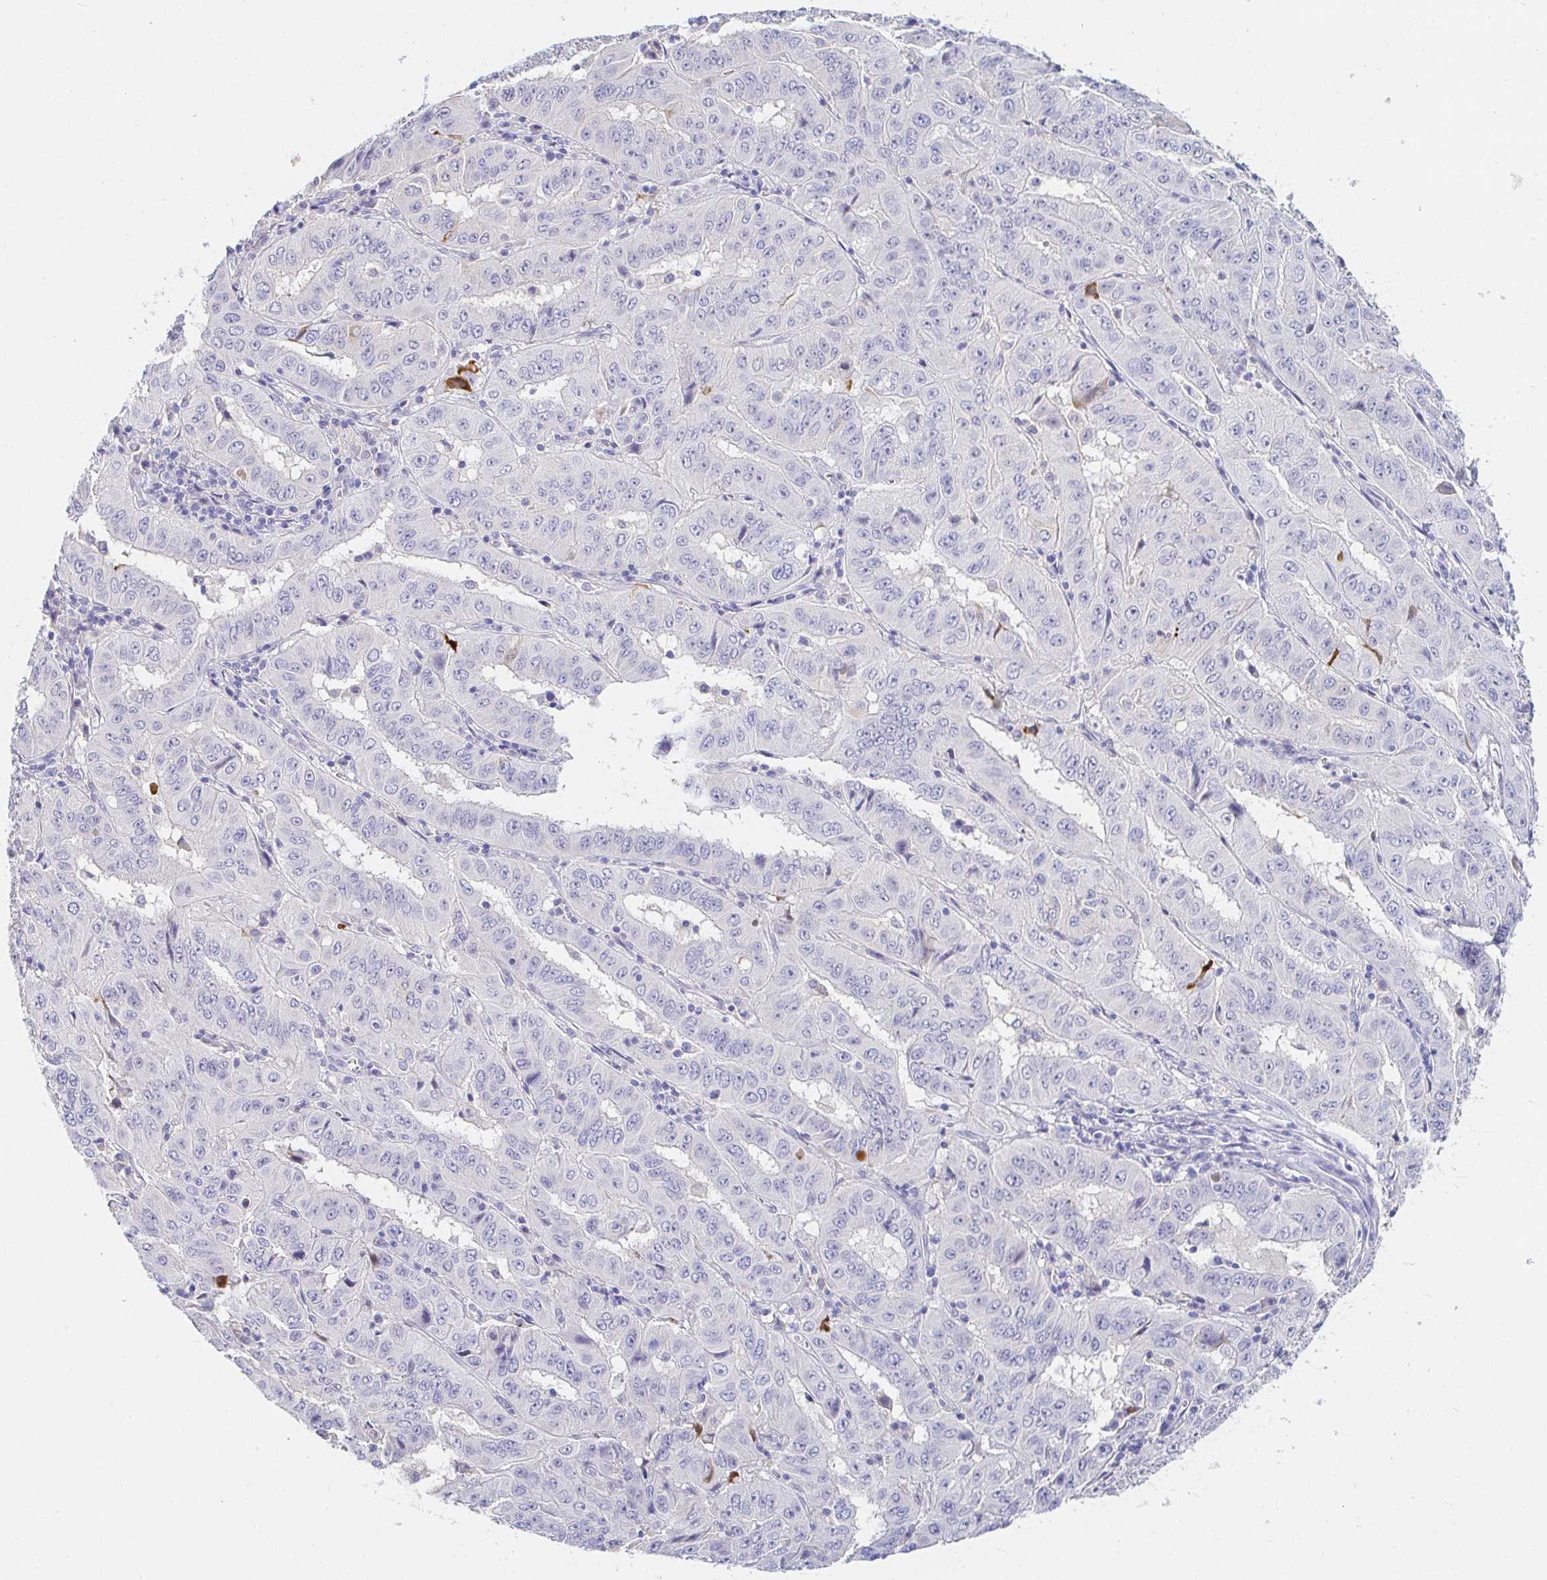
{"staining": {"intensity": "negative", "quantity": "none", "location": "none"}, "tissue": "pancreatic cancer", "cell_type": "Tumor cells", "image_type": "cancer", "snomed": [{"axis": "morphology", "description": "Adenocarcinoma, NOS"}, {"axis": "topography", "description": "Pancreas"}], "caption": "High power microscopy histopathology image of an IHC histopathology image of pancreatic cancer, revealing no significant staining in tumor cells.", "gene": "PDE6B", "patient": {"sex": "male", "age": 63}}